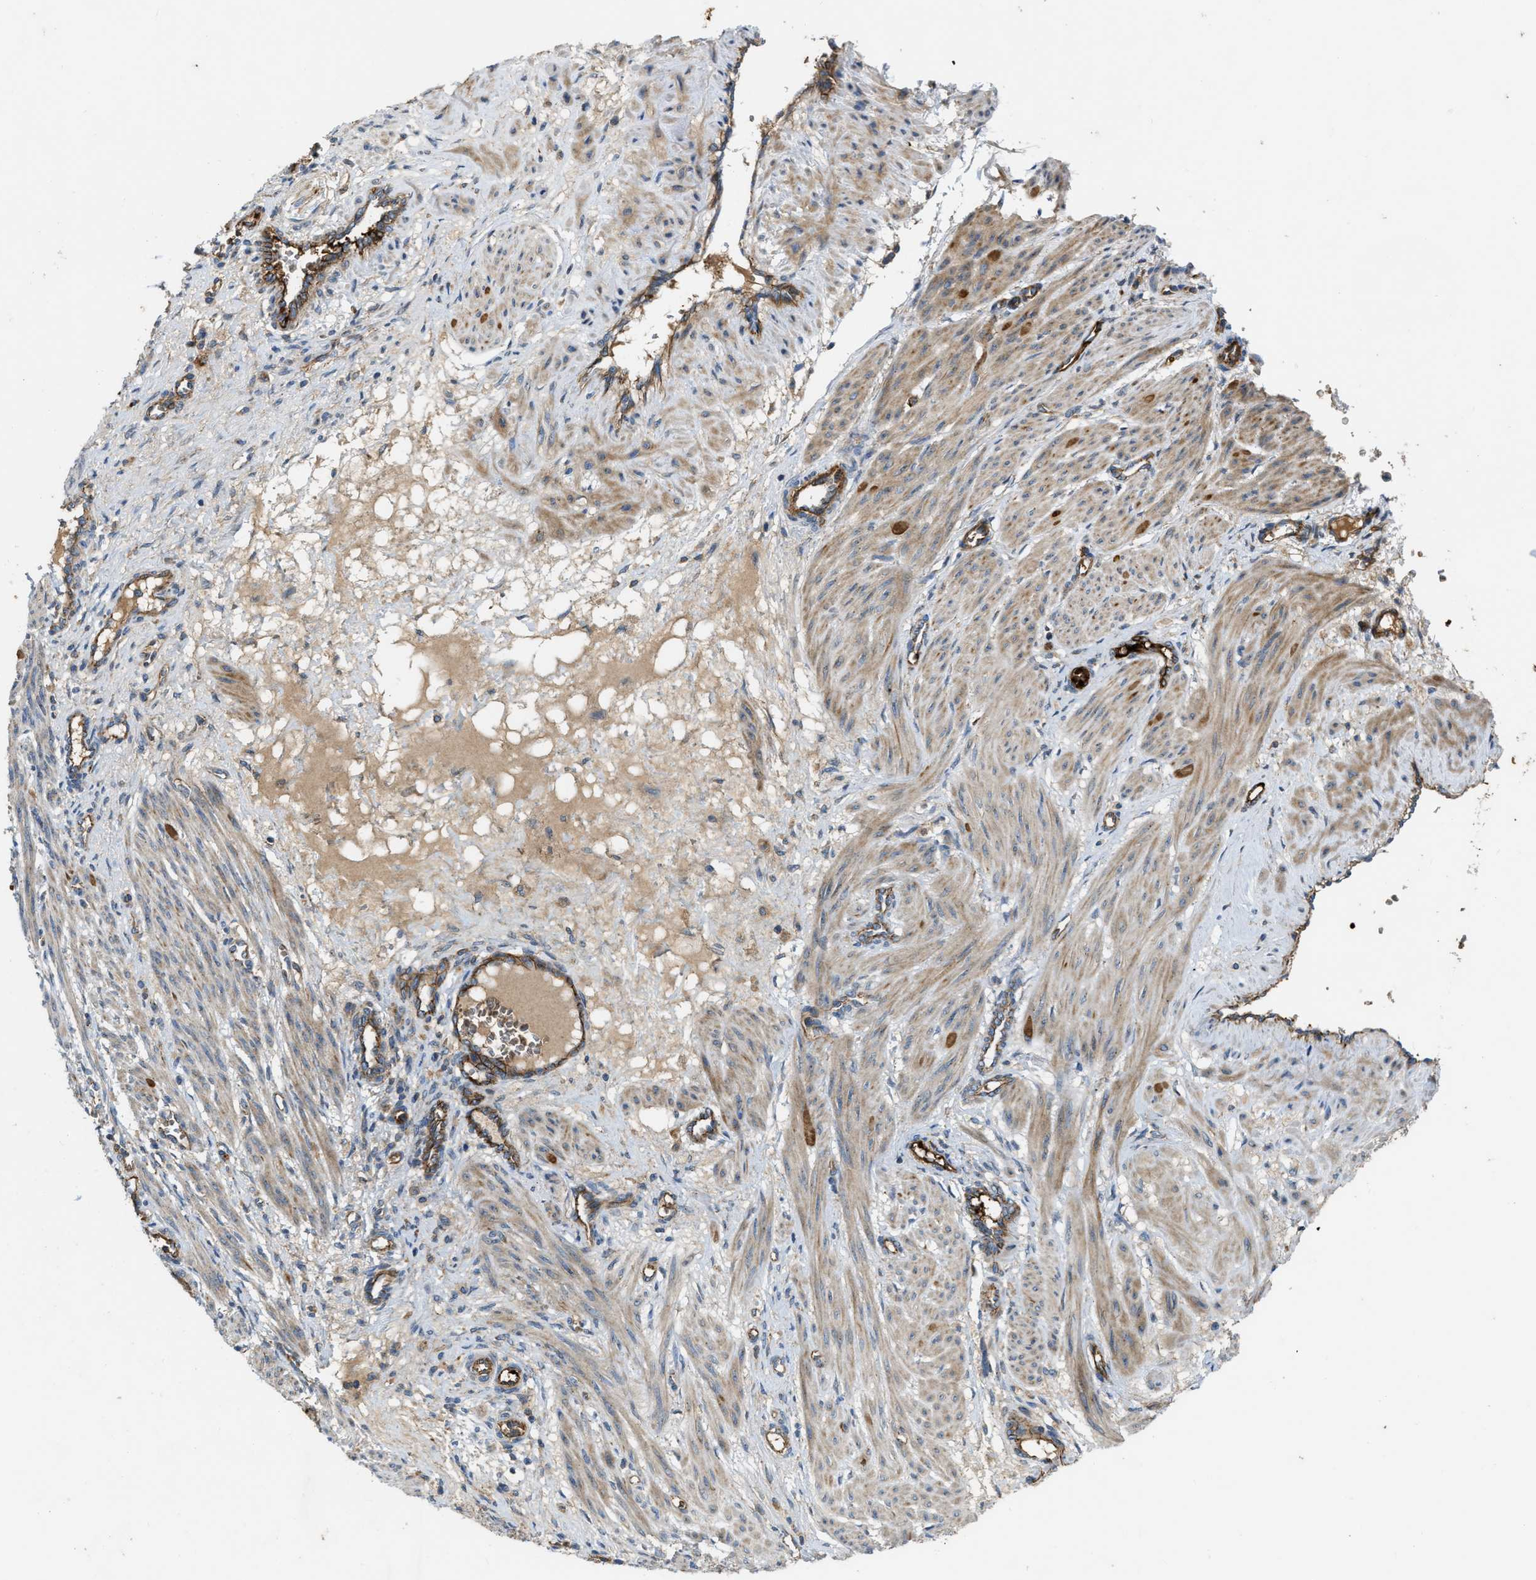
{"staining": {"intensity": "moderate", "quantity": "<25%", "location": "cytoplasmic/membranous"}, "tissue": "smooth muscle", "cell_type": "Smooth muscle cells", "image_type": "normal", "snomed": [{"axis": "morphology", "description": "Normal tissue, NOS"}, {"axis": "topography", "description": "Endometrium"}], "caption": "IHC photomicrograph of normal smooth muscle: human smooth muscle stained using immunohistochemistry reveals low levels of moderate protein expression localized specifically in the cytoplasmic/membranous of smooth muscle cells, appearing as a cytoplasmic/membranous brown color.", "gene": "ERC1", "patient": {"sex": "female", "age": 33}}